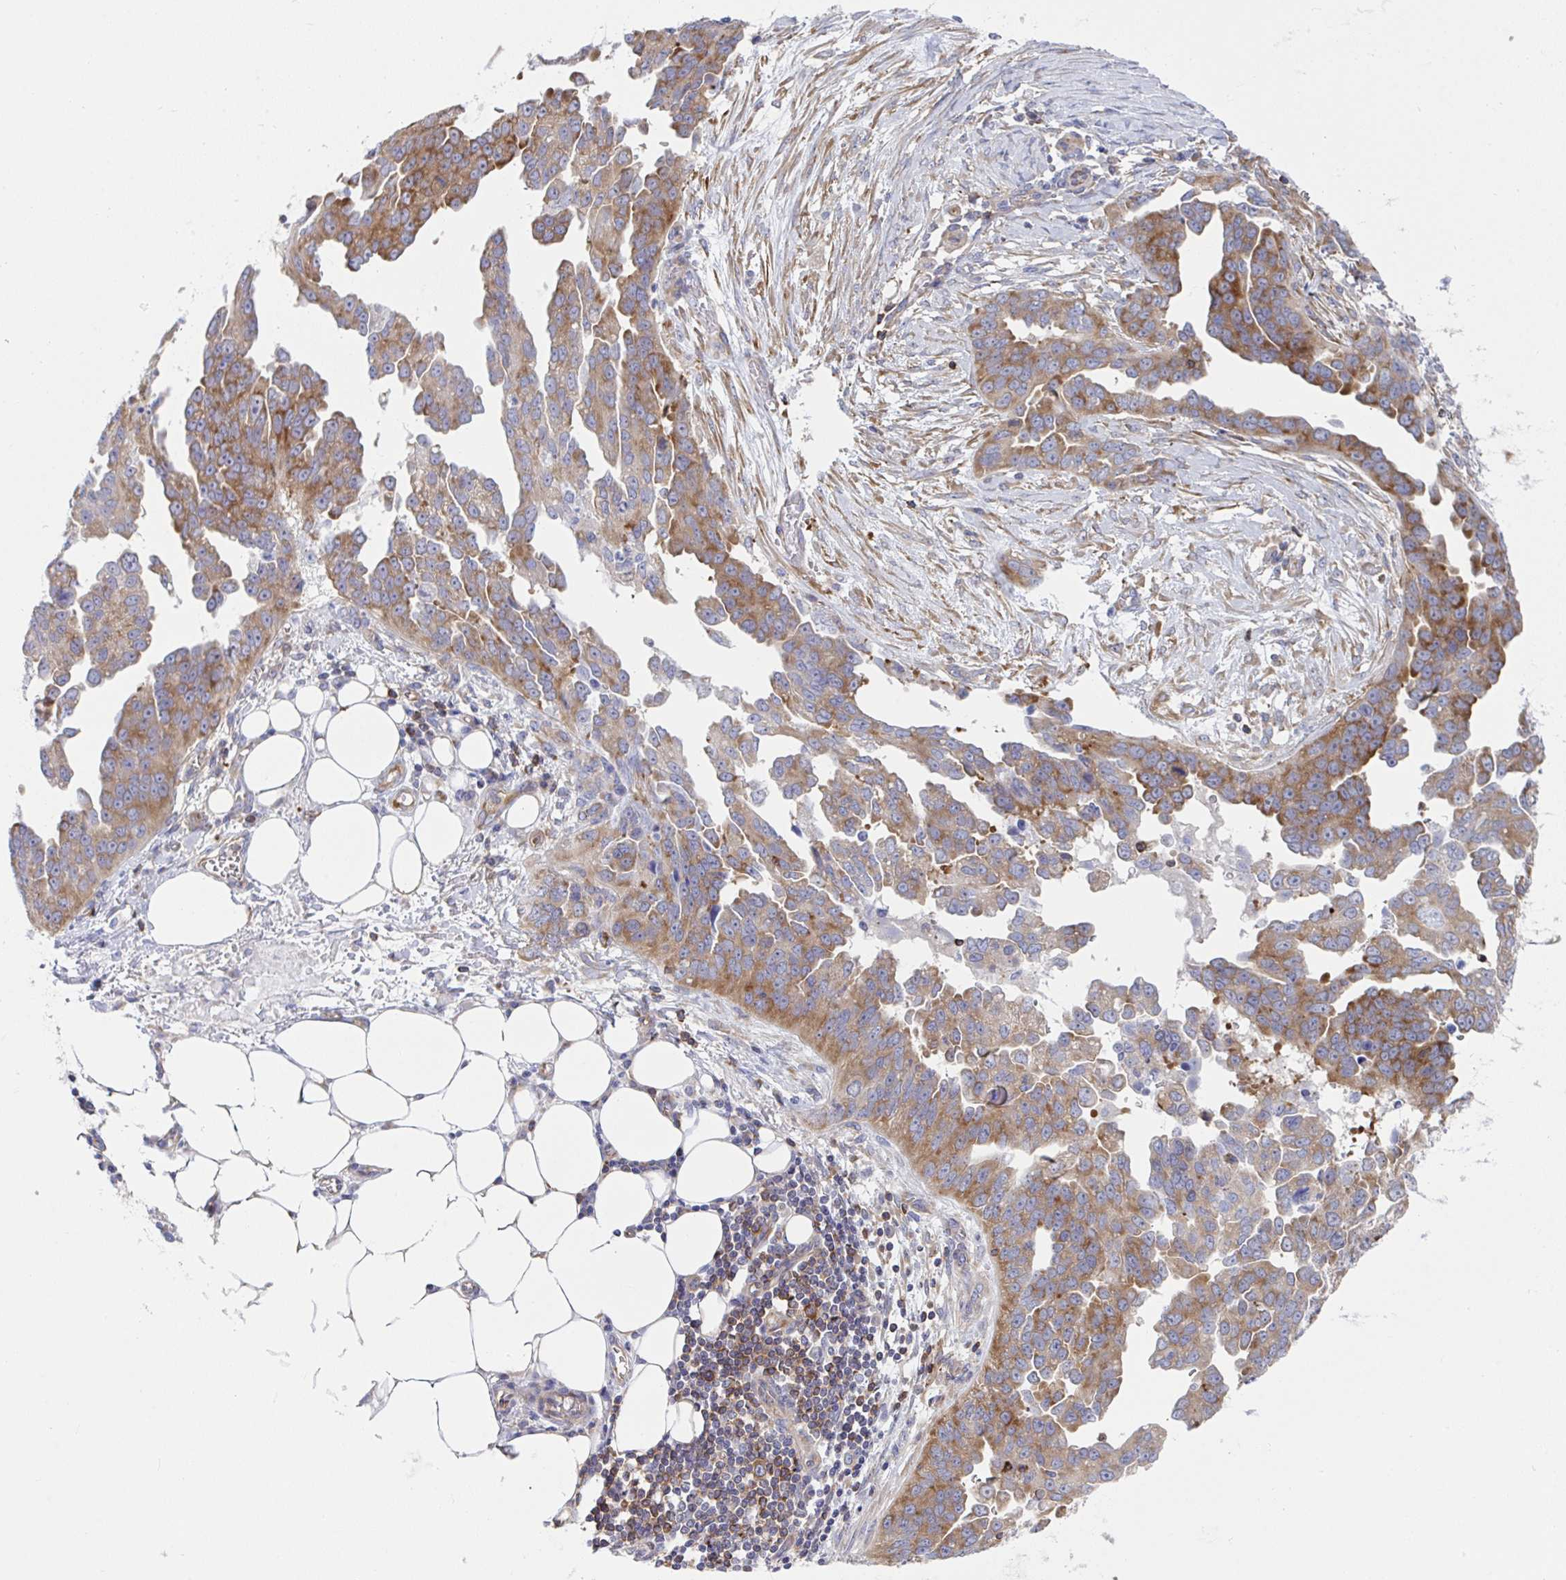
{"staining": {"intensity": "moderate", "quantity": ">75%", "location": "cytoplasmic/membranous"}, "tissue": "ovarian cancer", "cell_type": "Tumor cells", "image_type": "cancer", "snomed": [{"axis": "morphology", "description": "Cystadenocarcinoma, serous, NOS"}, {"axis": "topography", "description": "Ovary"}], "caption": "Immunohistochemistry of ovarian cancer demonstrates medium levels of moderate cytoplasmic/membranous expression in approximately >75% of tumor cells.", "gene": "WNK1", "patient": {"sex": "female", "age": 75}}